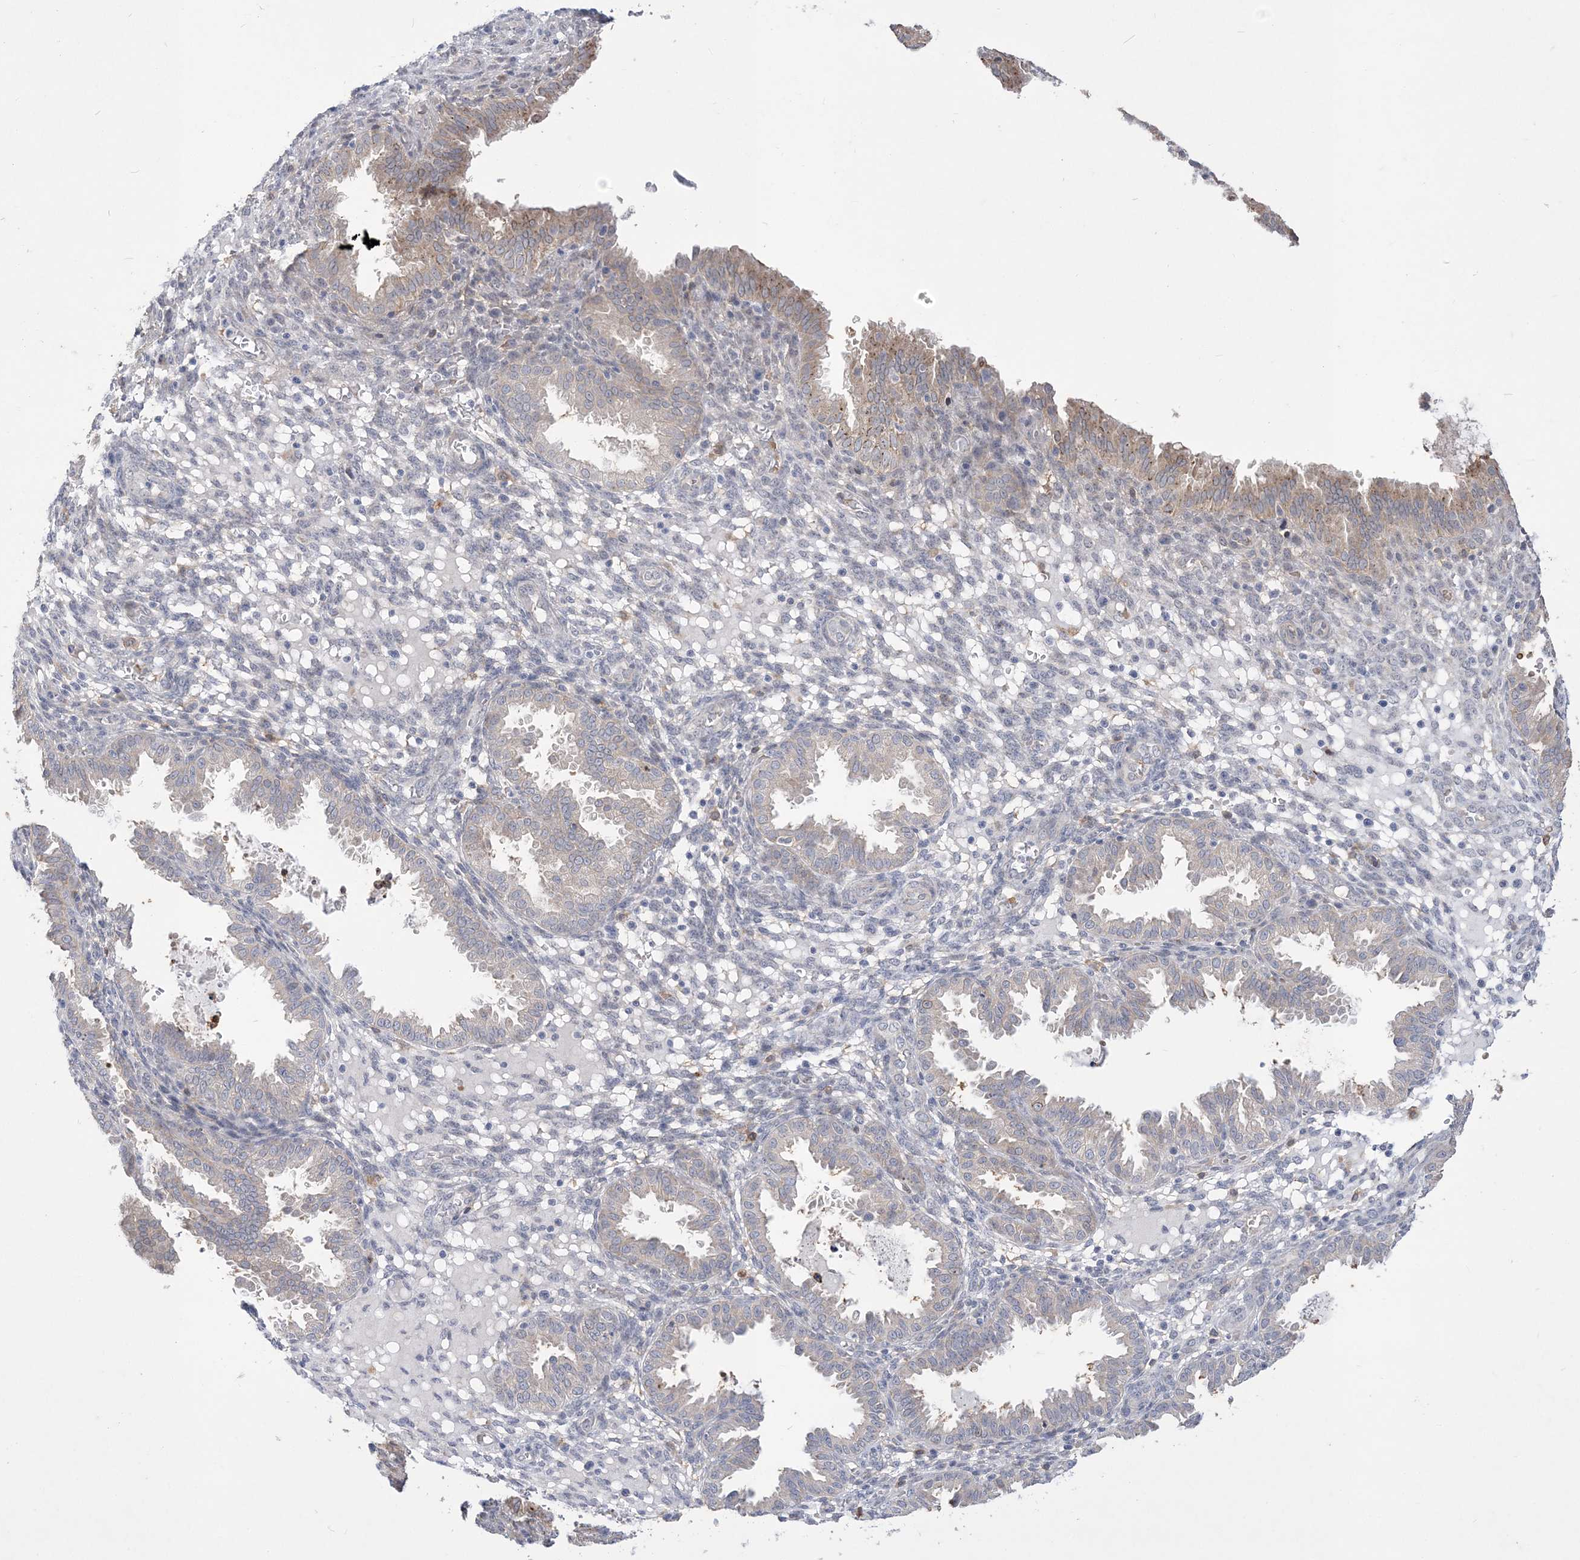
{"staining": {"intensity": "negative", "quantity": "none", "location": "none"}, "tissue": "endometrium", "cell_type": "Cells in endometrial stroma", "image_type": "normal", "snomed": [{"axis": "morphology", "description": "Normal tissue, NOS"}, {"axis": "topography", "description": "Endometrium"}], "caption": "High magnification brightfield microscopy of normal endometrium stained with DAB (3,3'-diaminobenzidine) (brown) and counterstained with hematoxylin (blue): cells in endometrial stroma show no significant expression. The staining was performed using DAB to visualize the protein expression in brown, while the nuclei were stained in blue with hematoxylin (Magnification: 20x).", "gene": "TSPEAR", "patient": {"sex": "female", "age": 33}}